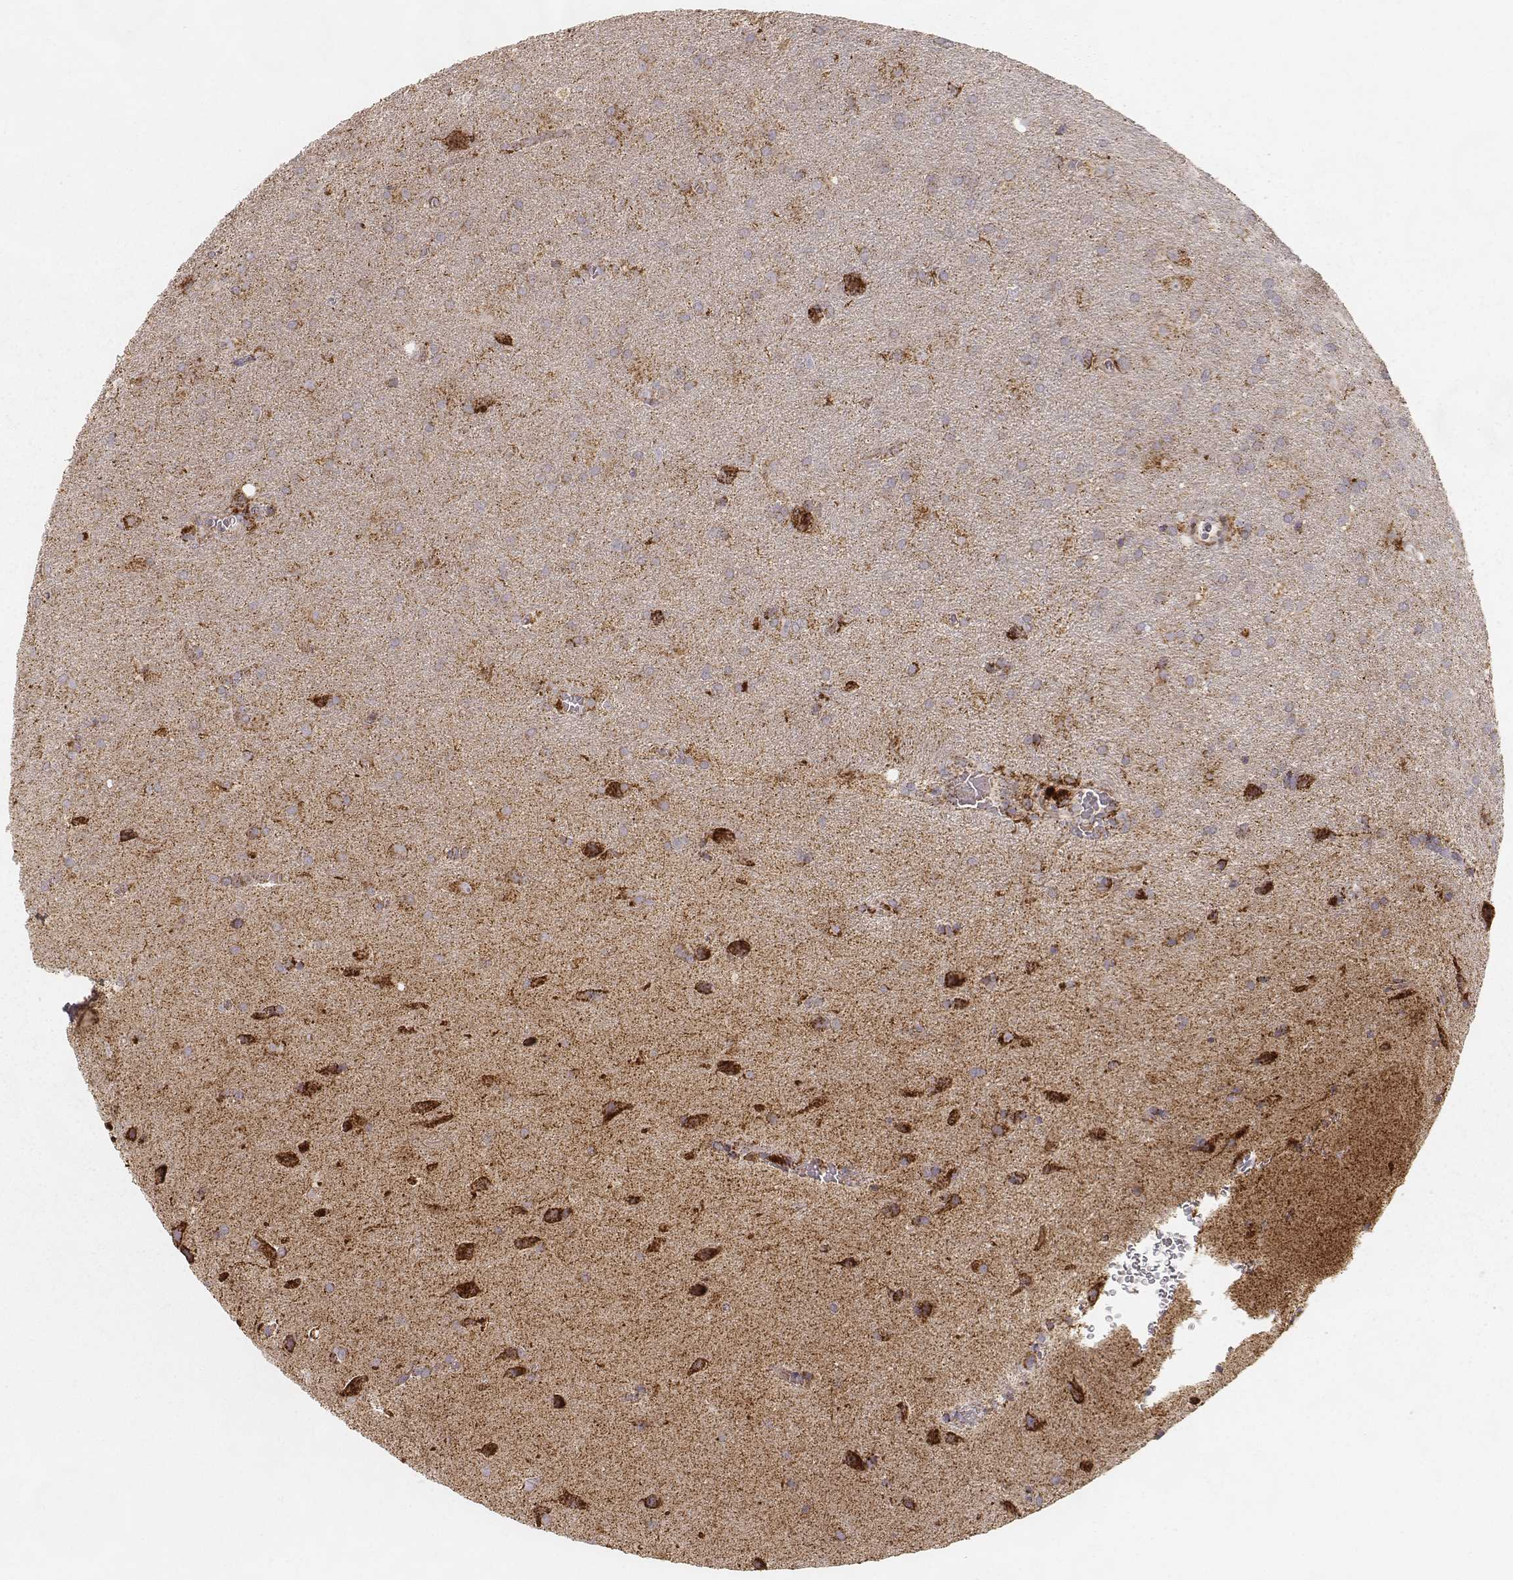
{"staining": {"intensity": "moderate", "quantity": "<25%", "location": "cytoplasmic/membranous"}, "tissue": "glioma", "cell_type": "Tumor cells", "image_type": "cancer", "snomed": [{"axis": "morphology", "description": "Glioma, malignant, Low grade"}, {"axis": "topography", "description": "Brain"}], "caption": "IHC of malignant low-grade glioma exhibits low levels of moderate cytoplasmic/membranous staining in approximately <25% of tumor cells.", "gene": "CS", "patient": {"sex": "male", "age": 58}}